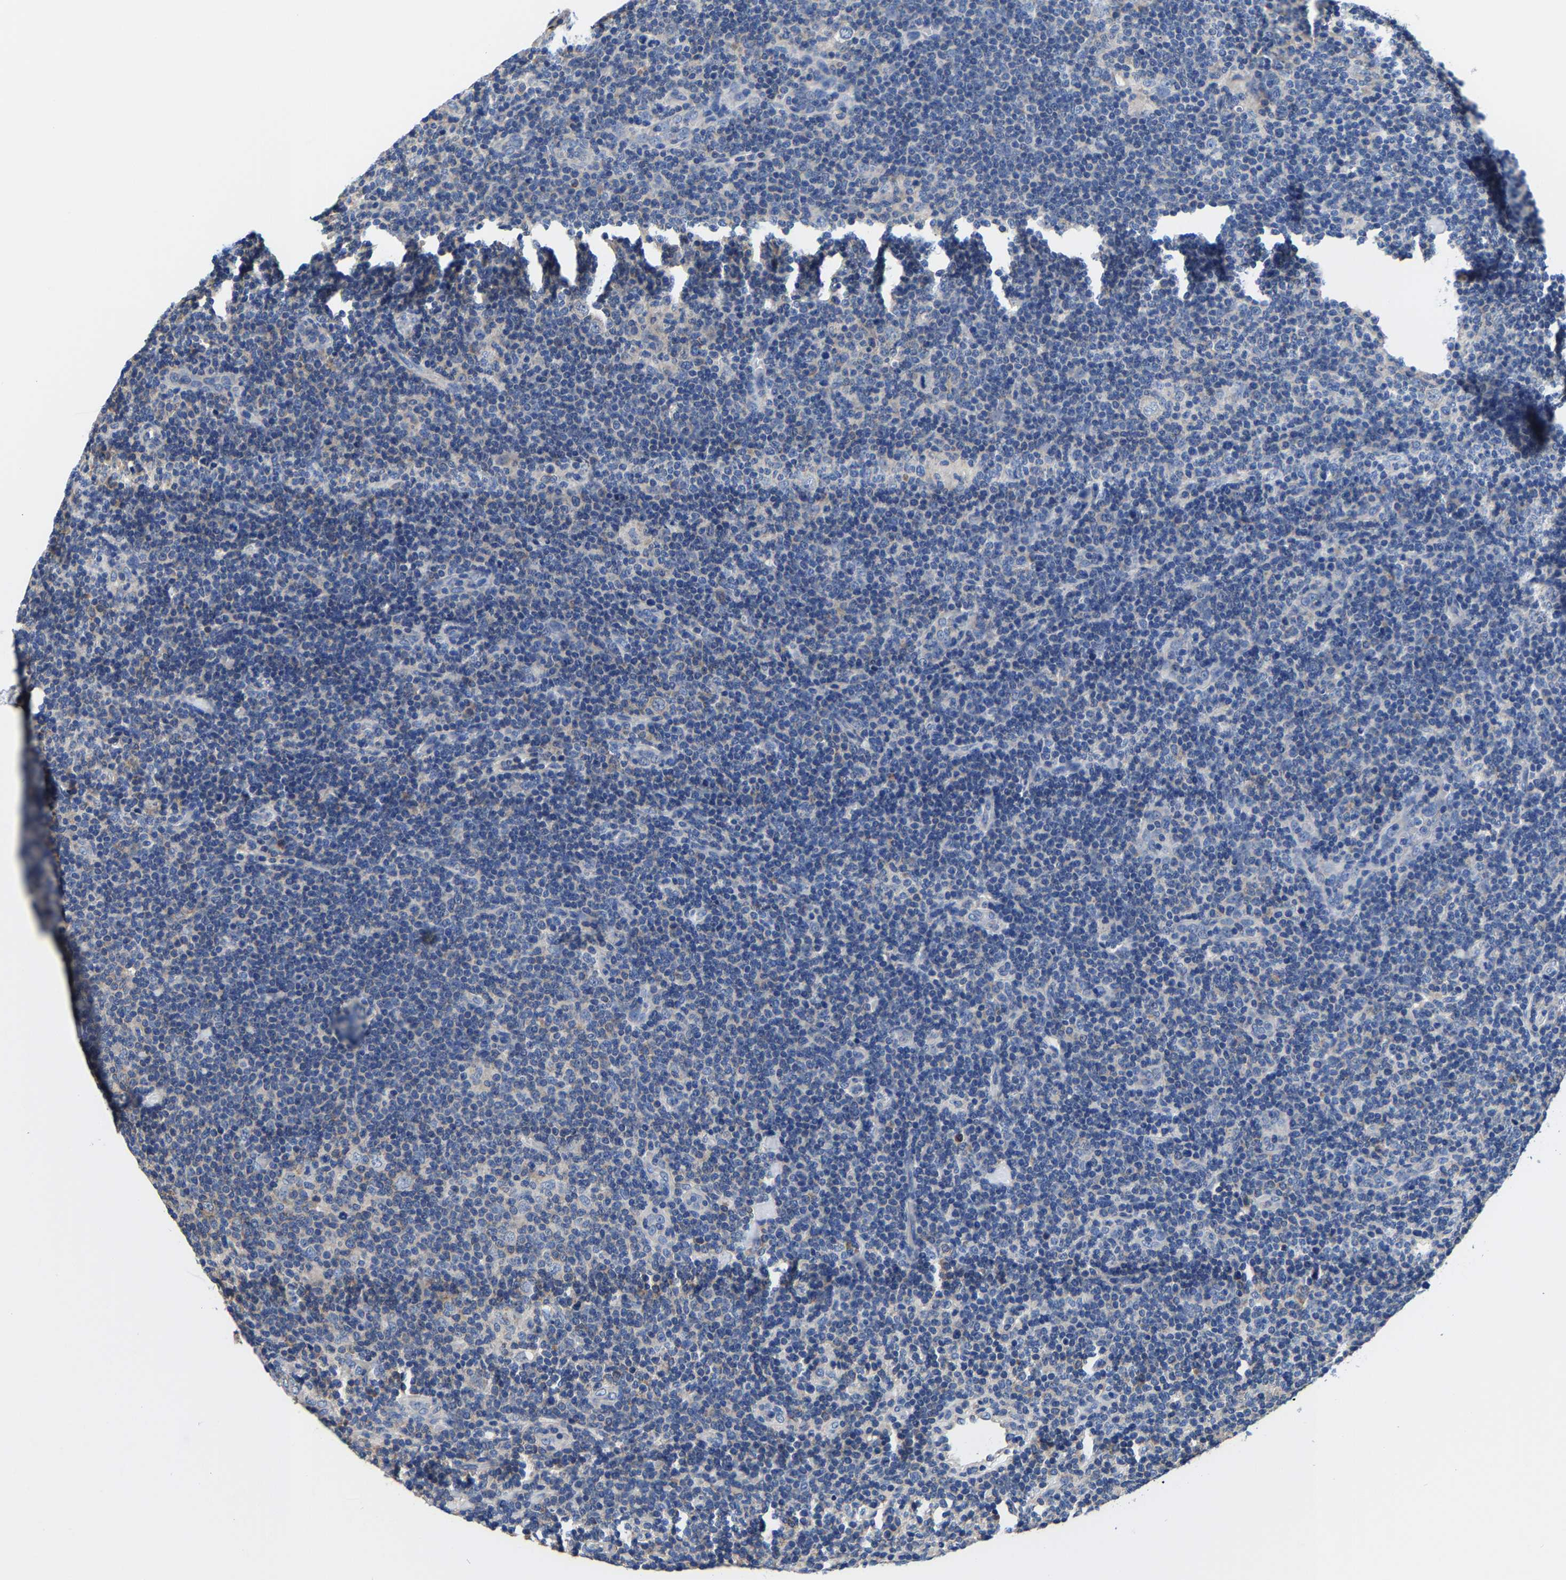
{"staining": {"intensity": "negative", "quantity": "none", "location": "none"}, "tissue": "lymphoma", "cell_type": "Tumor cells", "image_type": "cancer", "snomed": [{"axis": "morphology", "description": "Hodgkin's disease, NOS"}, {"axis": "topography", "description": "Lymph node"}], "caption": "High magnification brightfield microscopy of Hodgkin's disease stained with DAB (3,3'-diaminobenzidine) (brown) and counterstained with hematoxylin (blue): tumor cells show no significant positivity. The staining was performed using DAB to visualize the protein expression in brown, while the nuclei were stained in blue with hematoxylin (Magnification: 20x).", "gene": "SRPK2", "patient": {"sex": "female", "age": 57}}